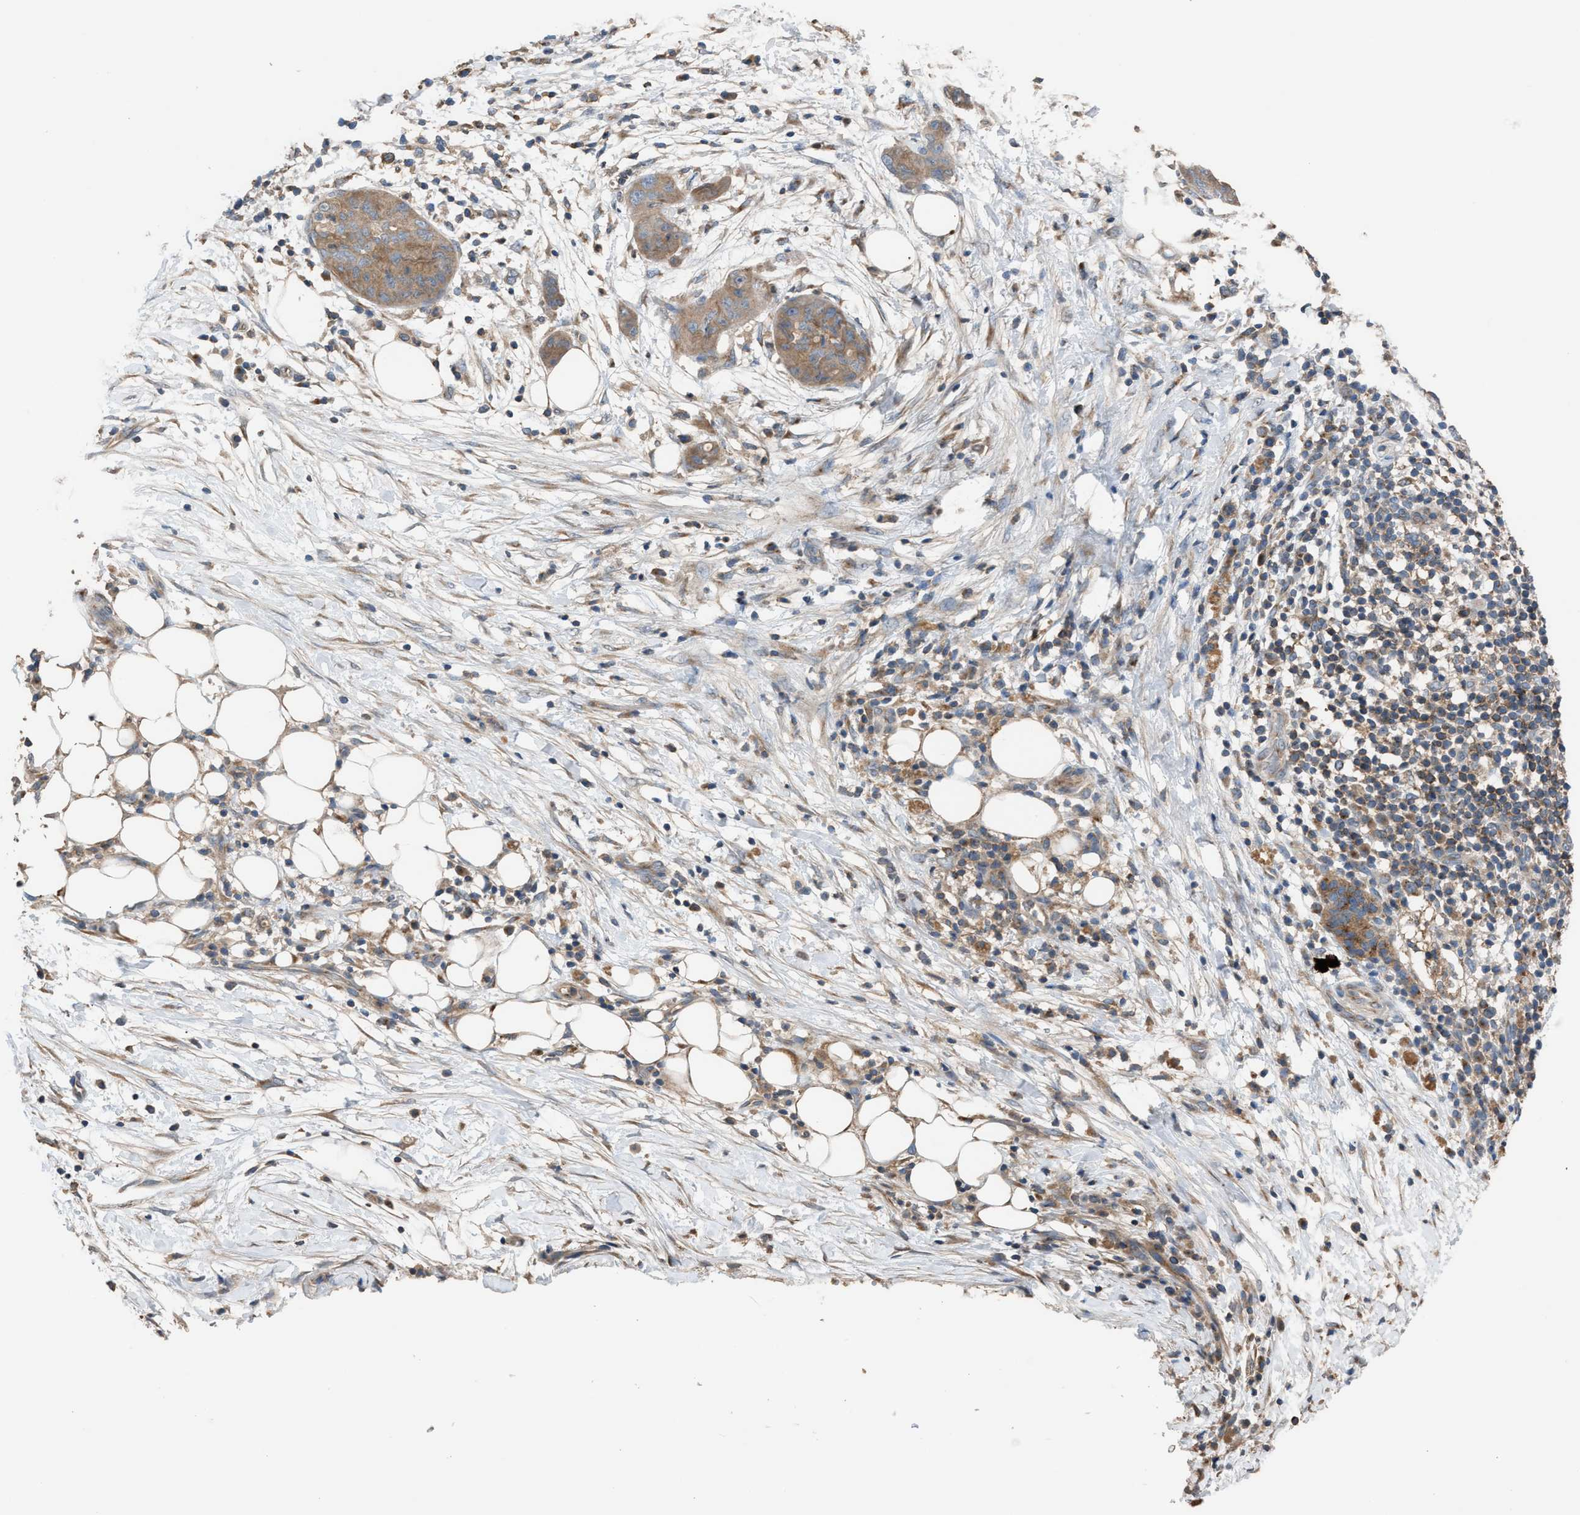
{"staining": {"intensity": "weak", "quantity": ">75%", "location": "cytoplasmic/membranous"}, "tissue": "pancreatic cancer", "cell_type": "Tumor cells", "image_type": "cancer", "snomed": [{"axis": "morphology", "description": "Adenocarcinoma, NOS"}, {"axis": "topography", "description": "Pancreas"}], "caption": "A brown stain highlights weak cytoplasmic/membranous positivity of a protein in pancreatic adenocarcinoma tumor cells.", "gene": "TPK1", "patient": {"sex": "female", "age": 78}}